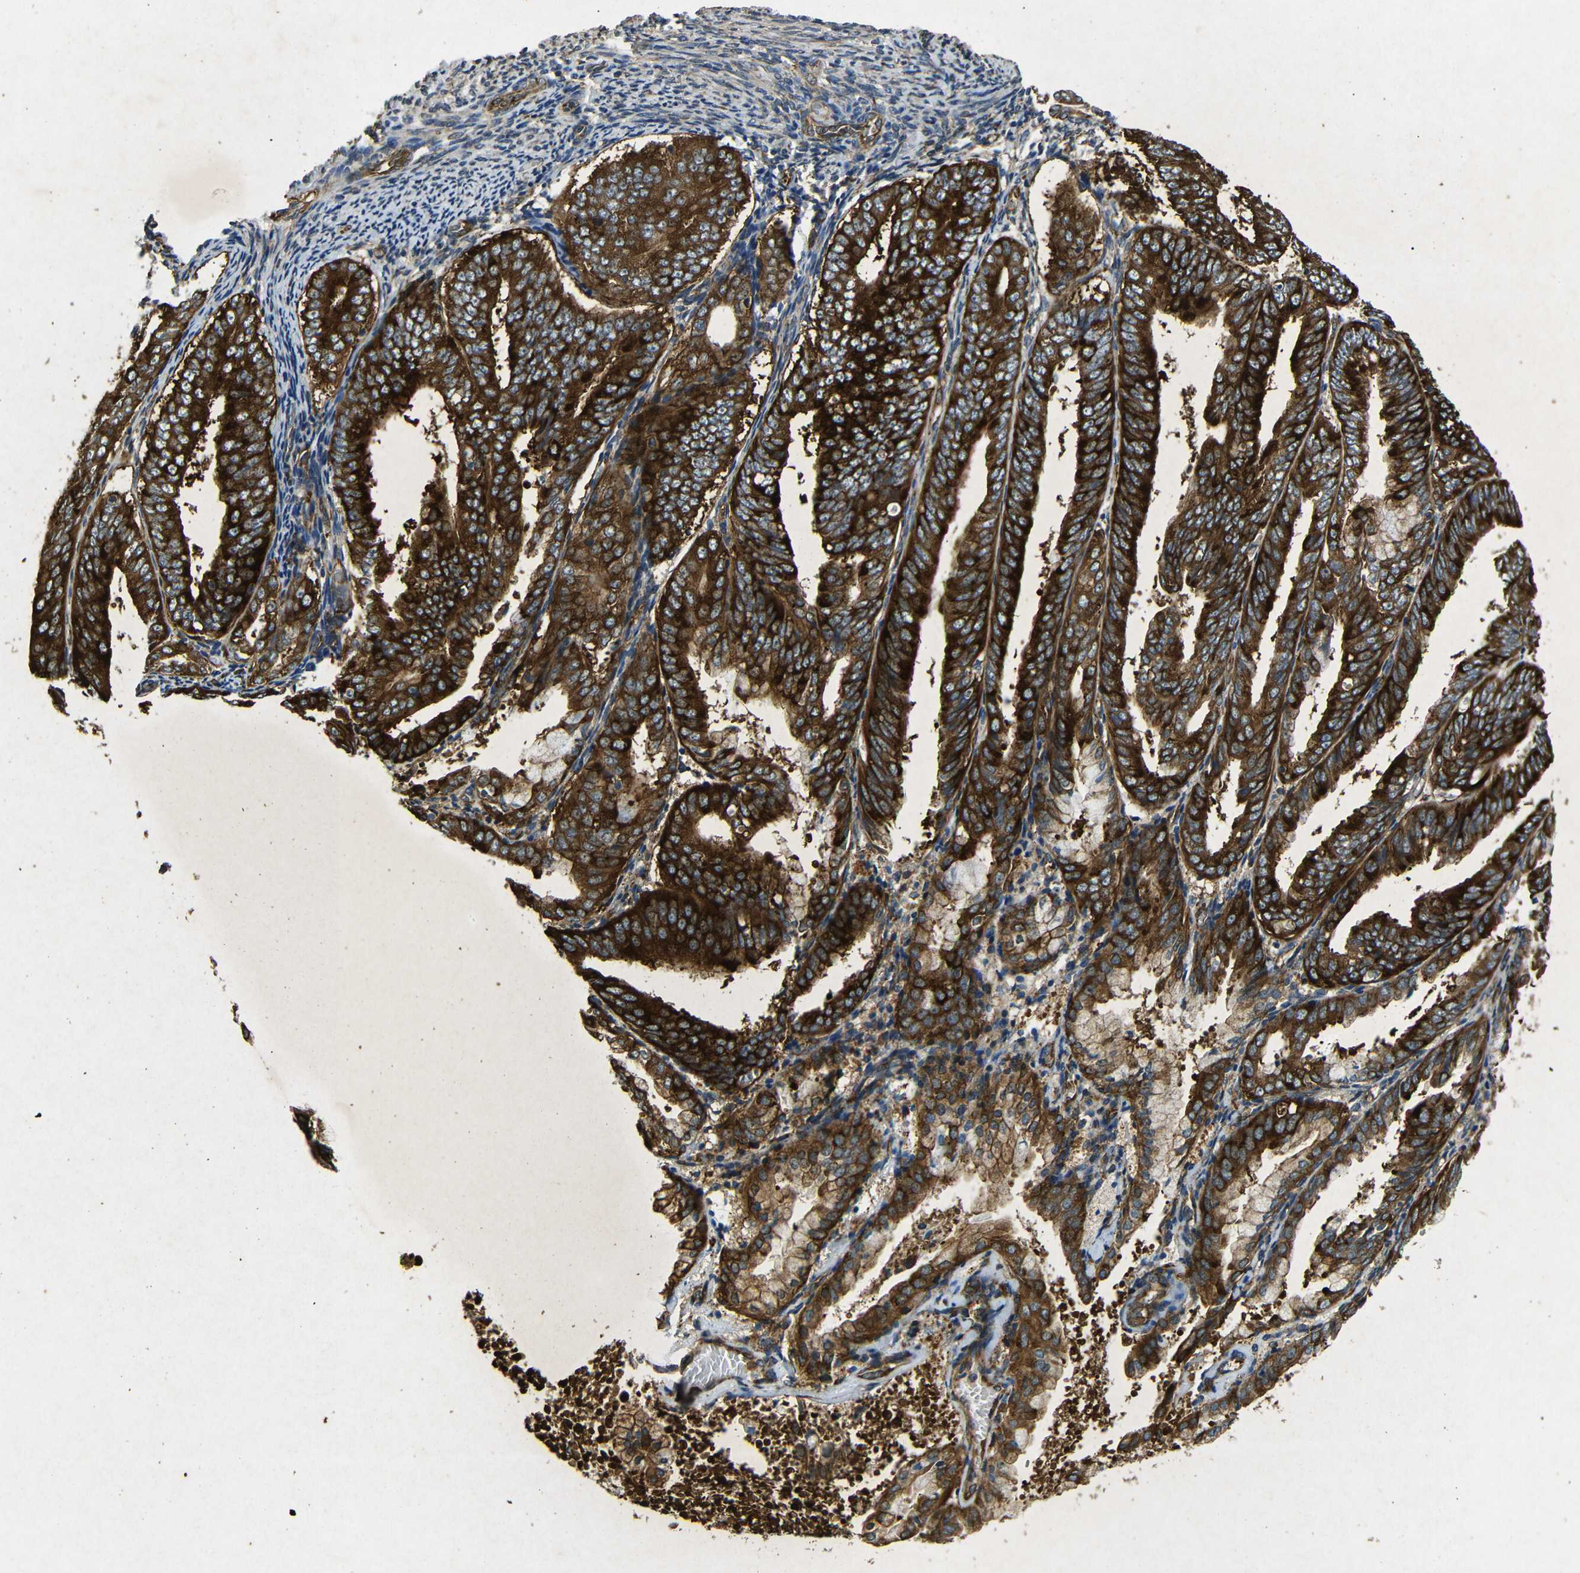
{"staining": {"intensity": "strong", "quantity": ">75%", "location": "cytoplasmic/membranous"}, "tissue": "endometrial cancer", "cell_type": "Tumor cells", "image_type": "cancer", "snomed": [{"axis": "morphology", "description": "Adenocarcinoma, NOS"}, {"axis": "topography", "description": "Endometrium"}], "caption": "Immunohistochemical staining of endometrial cancer (adenocarcinoma) exhibits high levels of strong cytoplasmic/membranous expression in about >75% of tumor cells. (Stains: DAB (3,3'-diaminobenzidine) in brown, nuclei in blue, Microscopy: brightfield microscopy at high magnification).", "gene": "BTF3", "patient": {"sex": "female", "age": 63}}